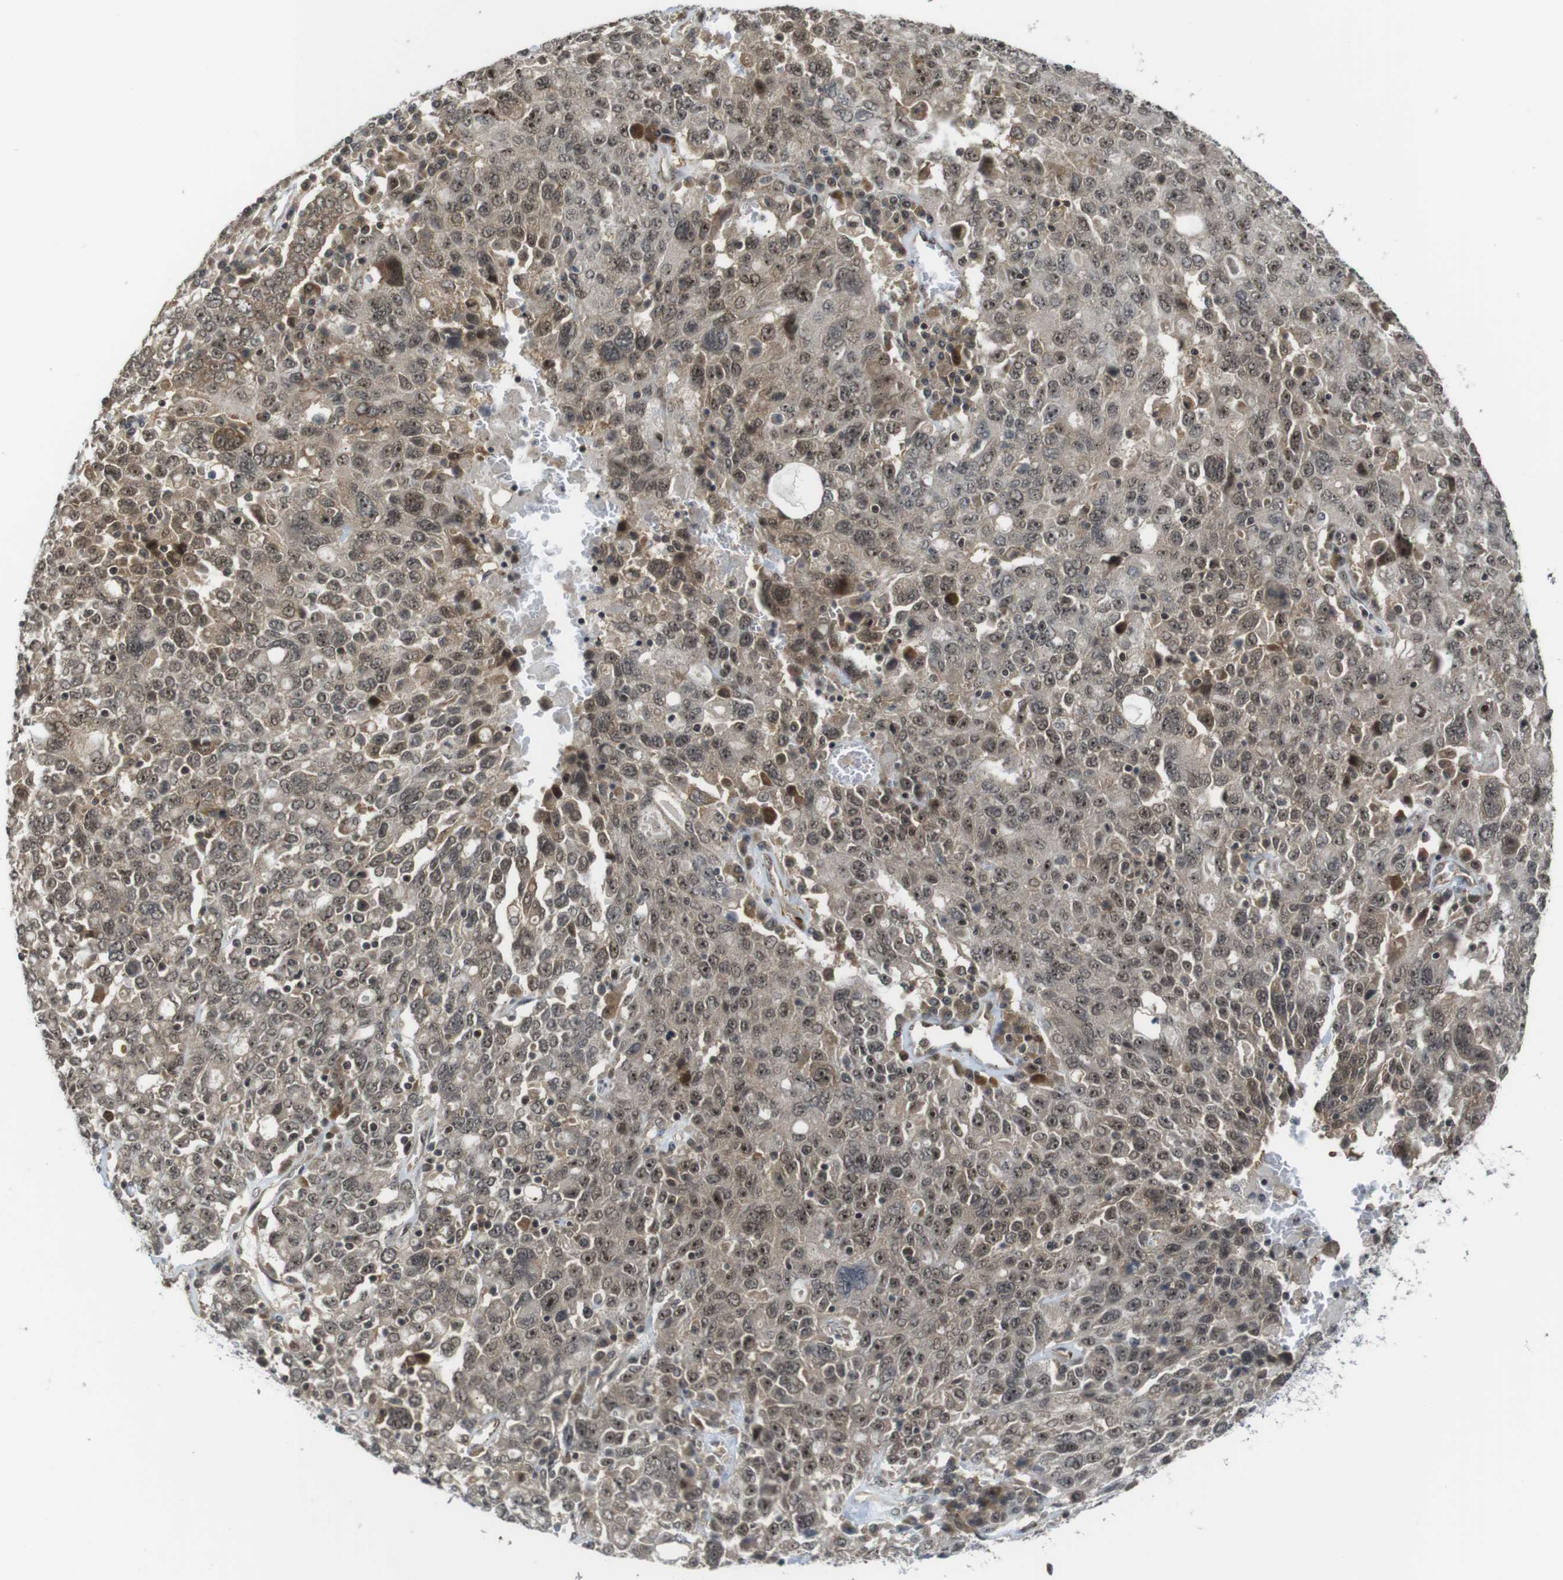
{"staining": {"intensity": "weak", "quantity": ">75%", "location": "cytoplasmic/membranous,nuclear"}, "tissue": "ovarian cancer", "cell_type": "Tumor cells", "image_type": "cancer", "snomed": [{"axis": "morphology", "description": "Carcinoma, endometroid"}, {"axis": "topography", "description": "Ovary"}], "caption": "The photomicrograph demonstrates staining of ovarian cancer, revealing weak cytoplasmic/membranous and nuclear protein positivity (brown color) within tumor cells. The staining was performed using DAB to visualize the protein expression in brown, while the nuclei were stained in blue with hematoxylin (Magnification: 20x).", "gene": "CC2D1A", "patient": {"sex": "female", "age": 62}}